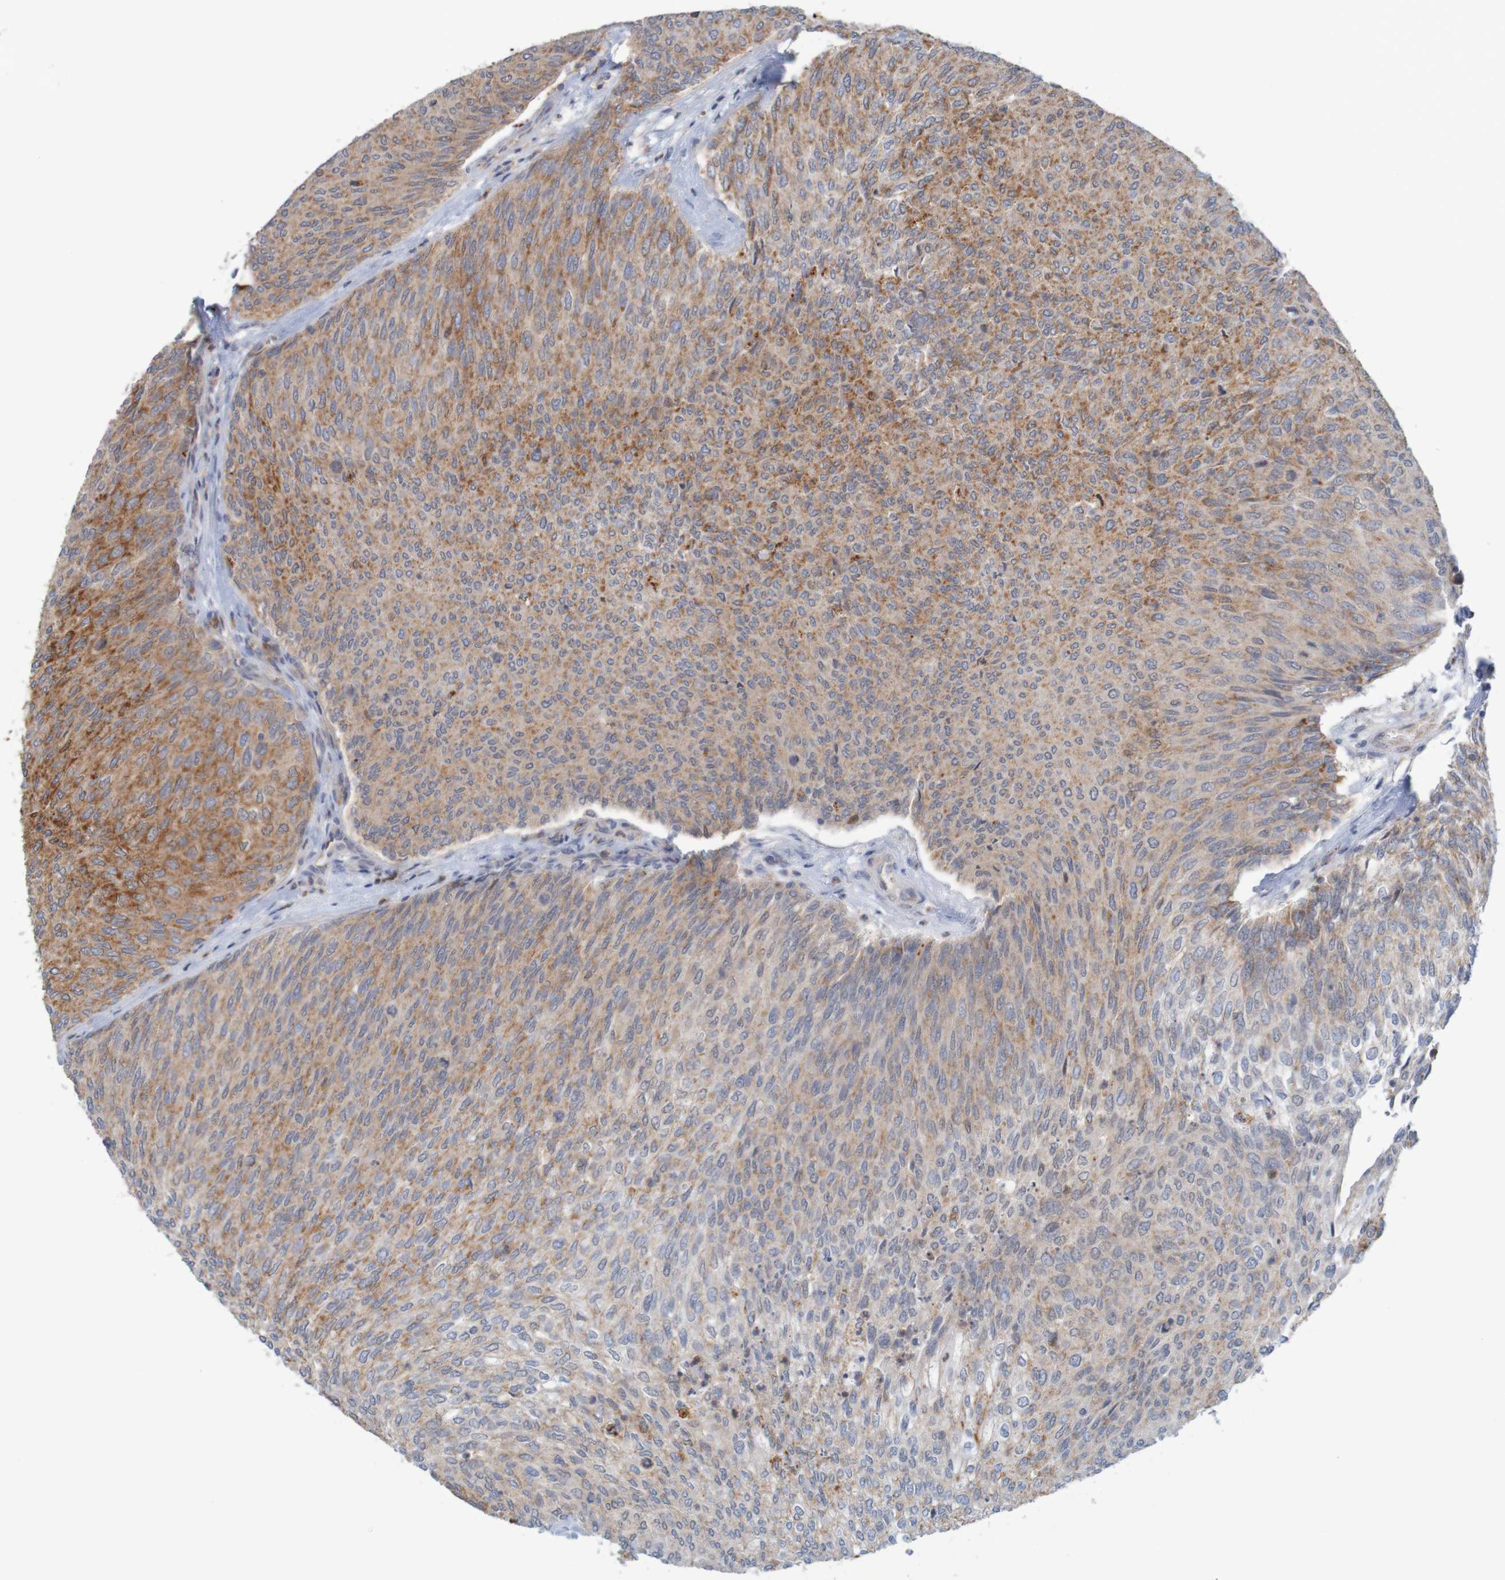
{"staining": {"intensity": "strong", "quantity": ">75%", "location": "cytoplasmic/membranous"}, "tissue": "urothelial cancer", "cell_type": "Tumor cells", "image_type": "cancer", "snomed": [{"axis": "morphology", "description": "Urothelial carcinoma, Low grade"}, {"axis": "topography", "description": "Urinary bladder"}], "caption": "IHC photomicrograph of human urothelial cancer stained for a protein (brown), which displays high levels of strong cytoplasmic/membranous positivity in approximately >75% of tumor cells.", "gene": "NAV2", "patient": {"sex": "female", "age": 79}}